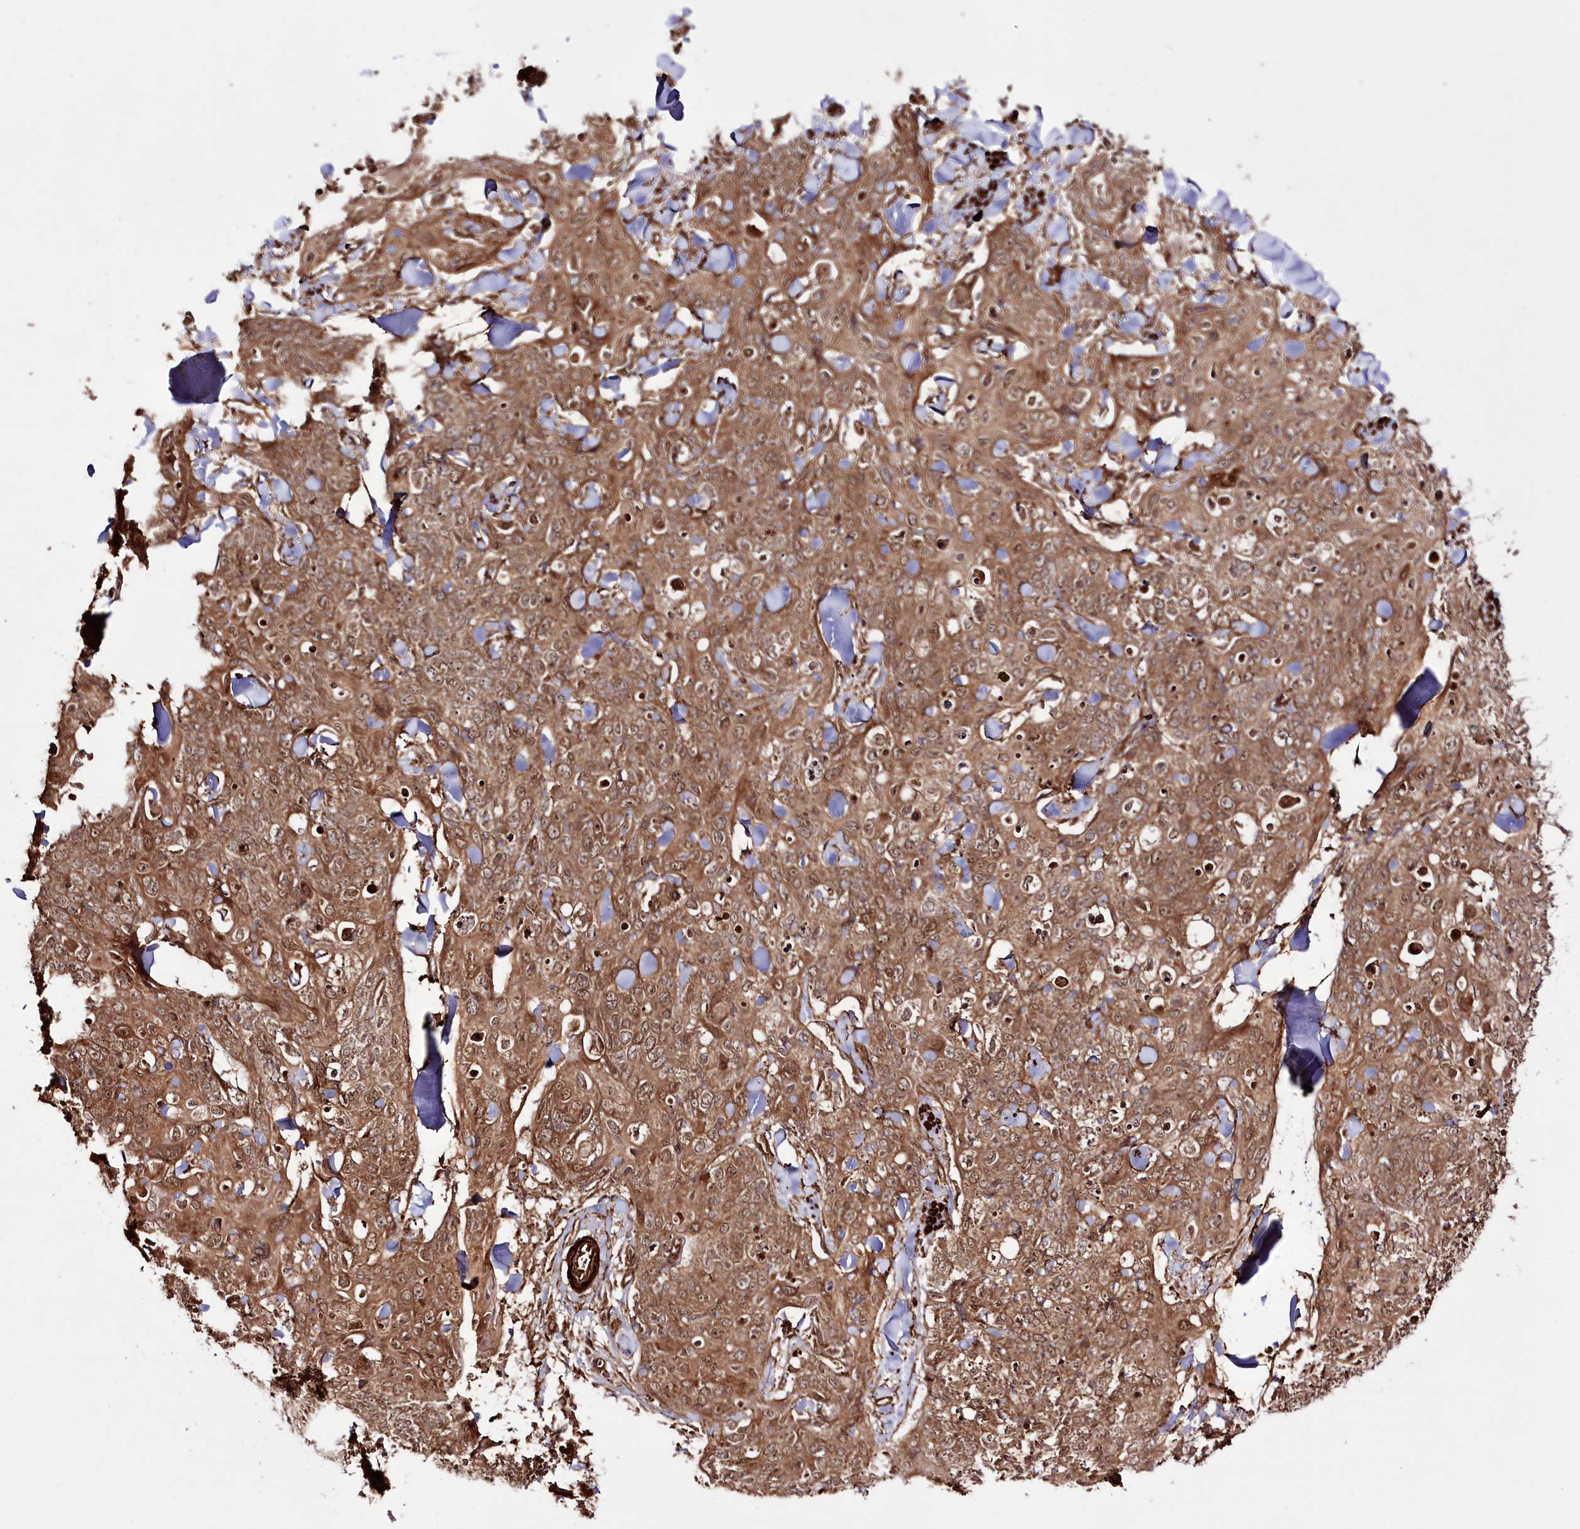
{"staining": {"intensity": "moderate", "quantity": ">75%", "location": "cytoplasmic/membranous"}, "tissue": "skin cancer", "cell_type": "Tumor cells", "image_type": "cancer", "snomed": [{"axis": "morphology", "description": "Squamous cell carcinoma, NOS"}, {"axis": "topography", "description": "Skin"}, {"axis": "topography", "description": "Vulva"}], "caption": "This image exhibits IHC staining of skin cancer, with medium moderate cytoplasmic/membranous expression in approximately >75% of tumor cells.", "gene": "REXO2", "patient": {"sex": "female", "age": 85}}